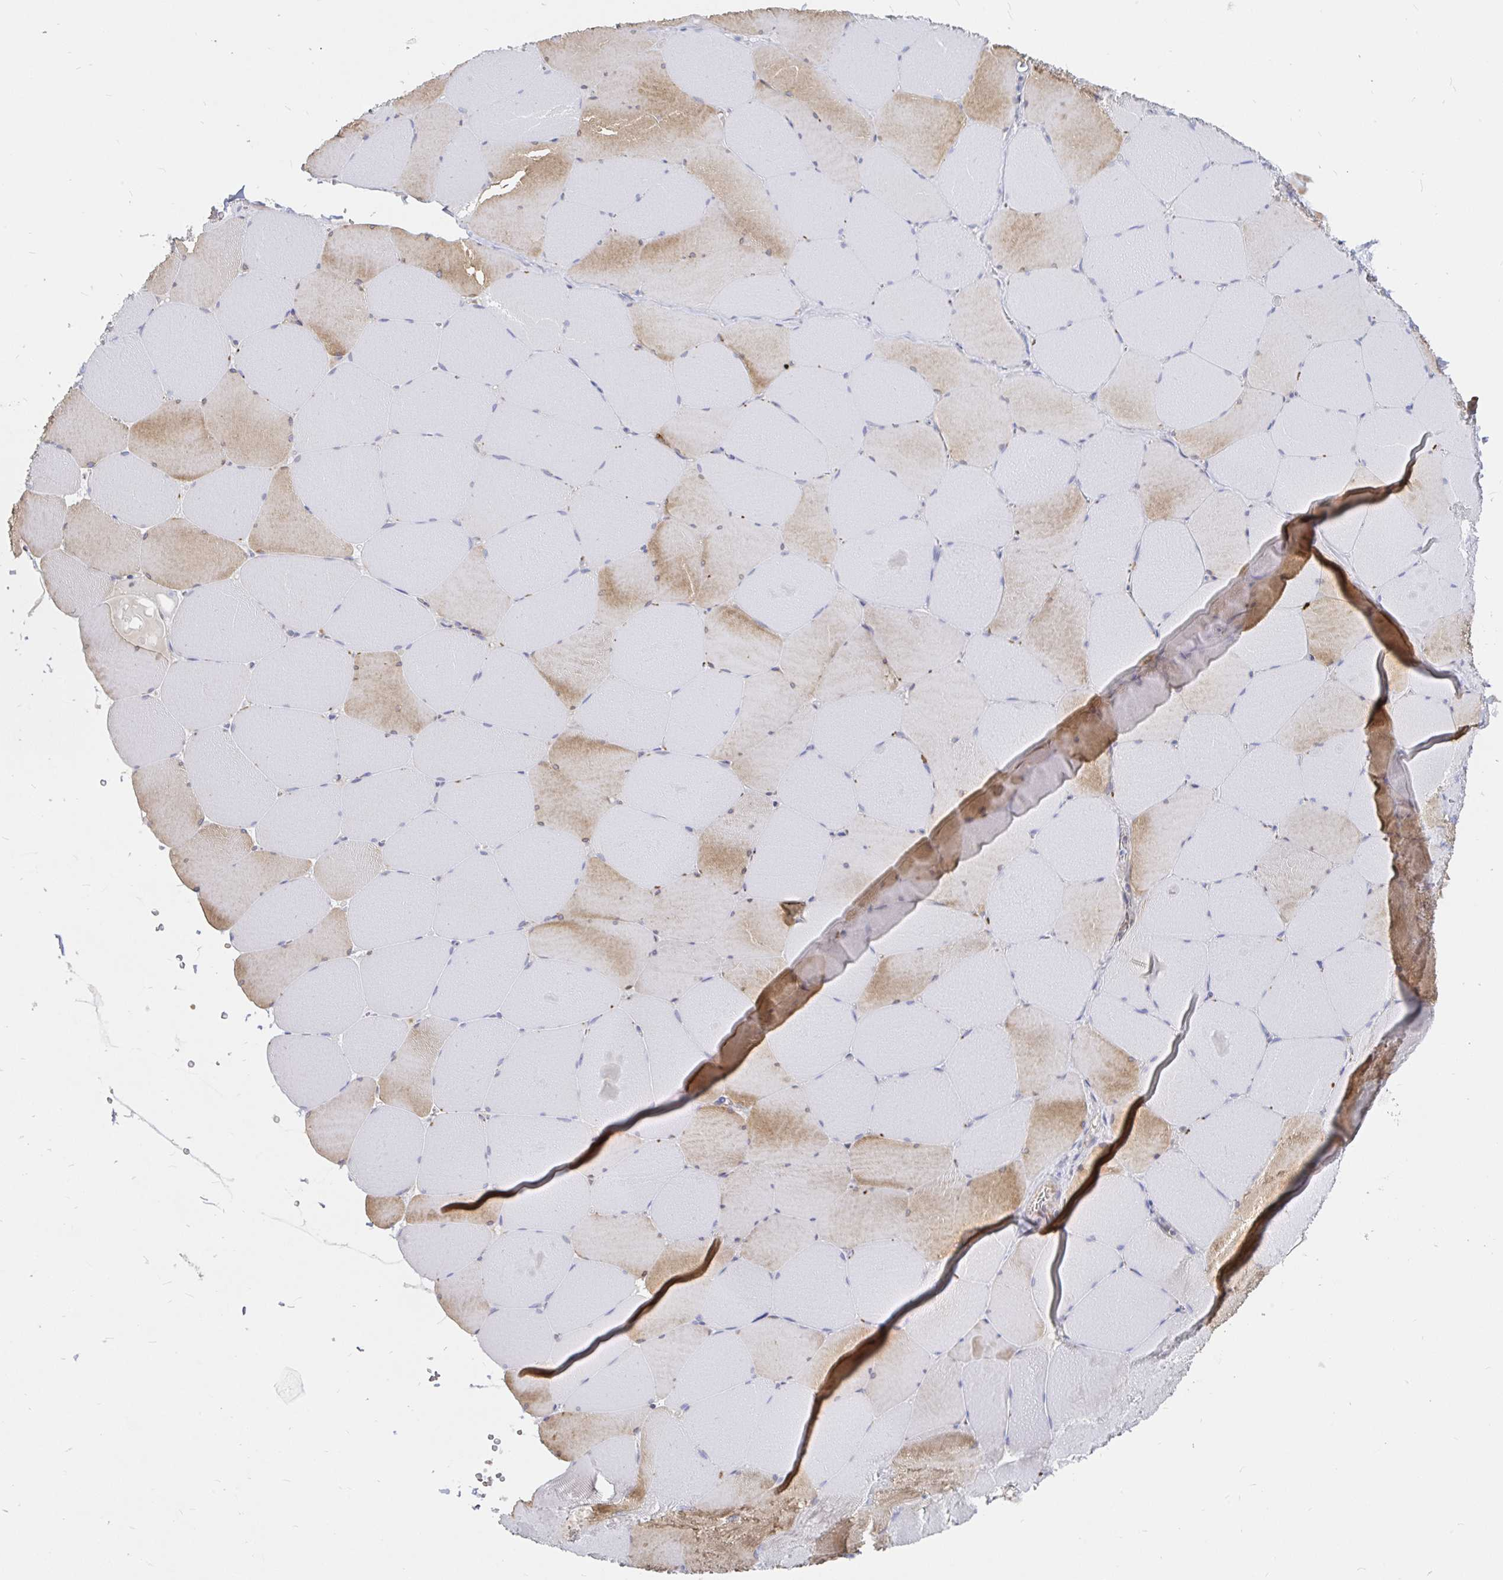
{"staining": {"intensity": "moderate", "quantity": "<25%", "location": "cytoplasmic/membranous"}, "tissue": "skeletal muscle", "cell_type": "Myocytes", "image_type": "normal", "snomed": [{"axis": "morphology", "description": "Normal tissue, NOS"}, {"axis": "topography", "description": "Skeletal muscle"}, {"axis": "topography", "description": "Head-Neck"}], "caption": "Moderate cytoplasmic/membranous protein expression is identified in about <25% of myocytes in skeletal muscle.", "gene": "KCTD19", "patient": {"sex": "male", "age": 66}}